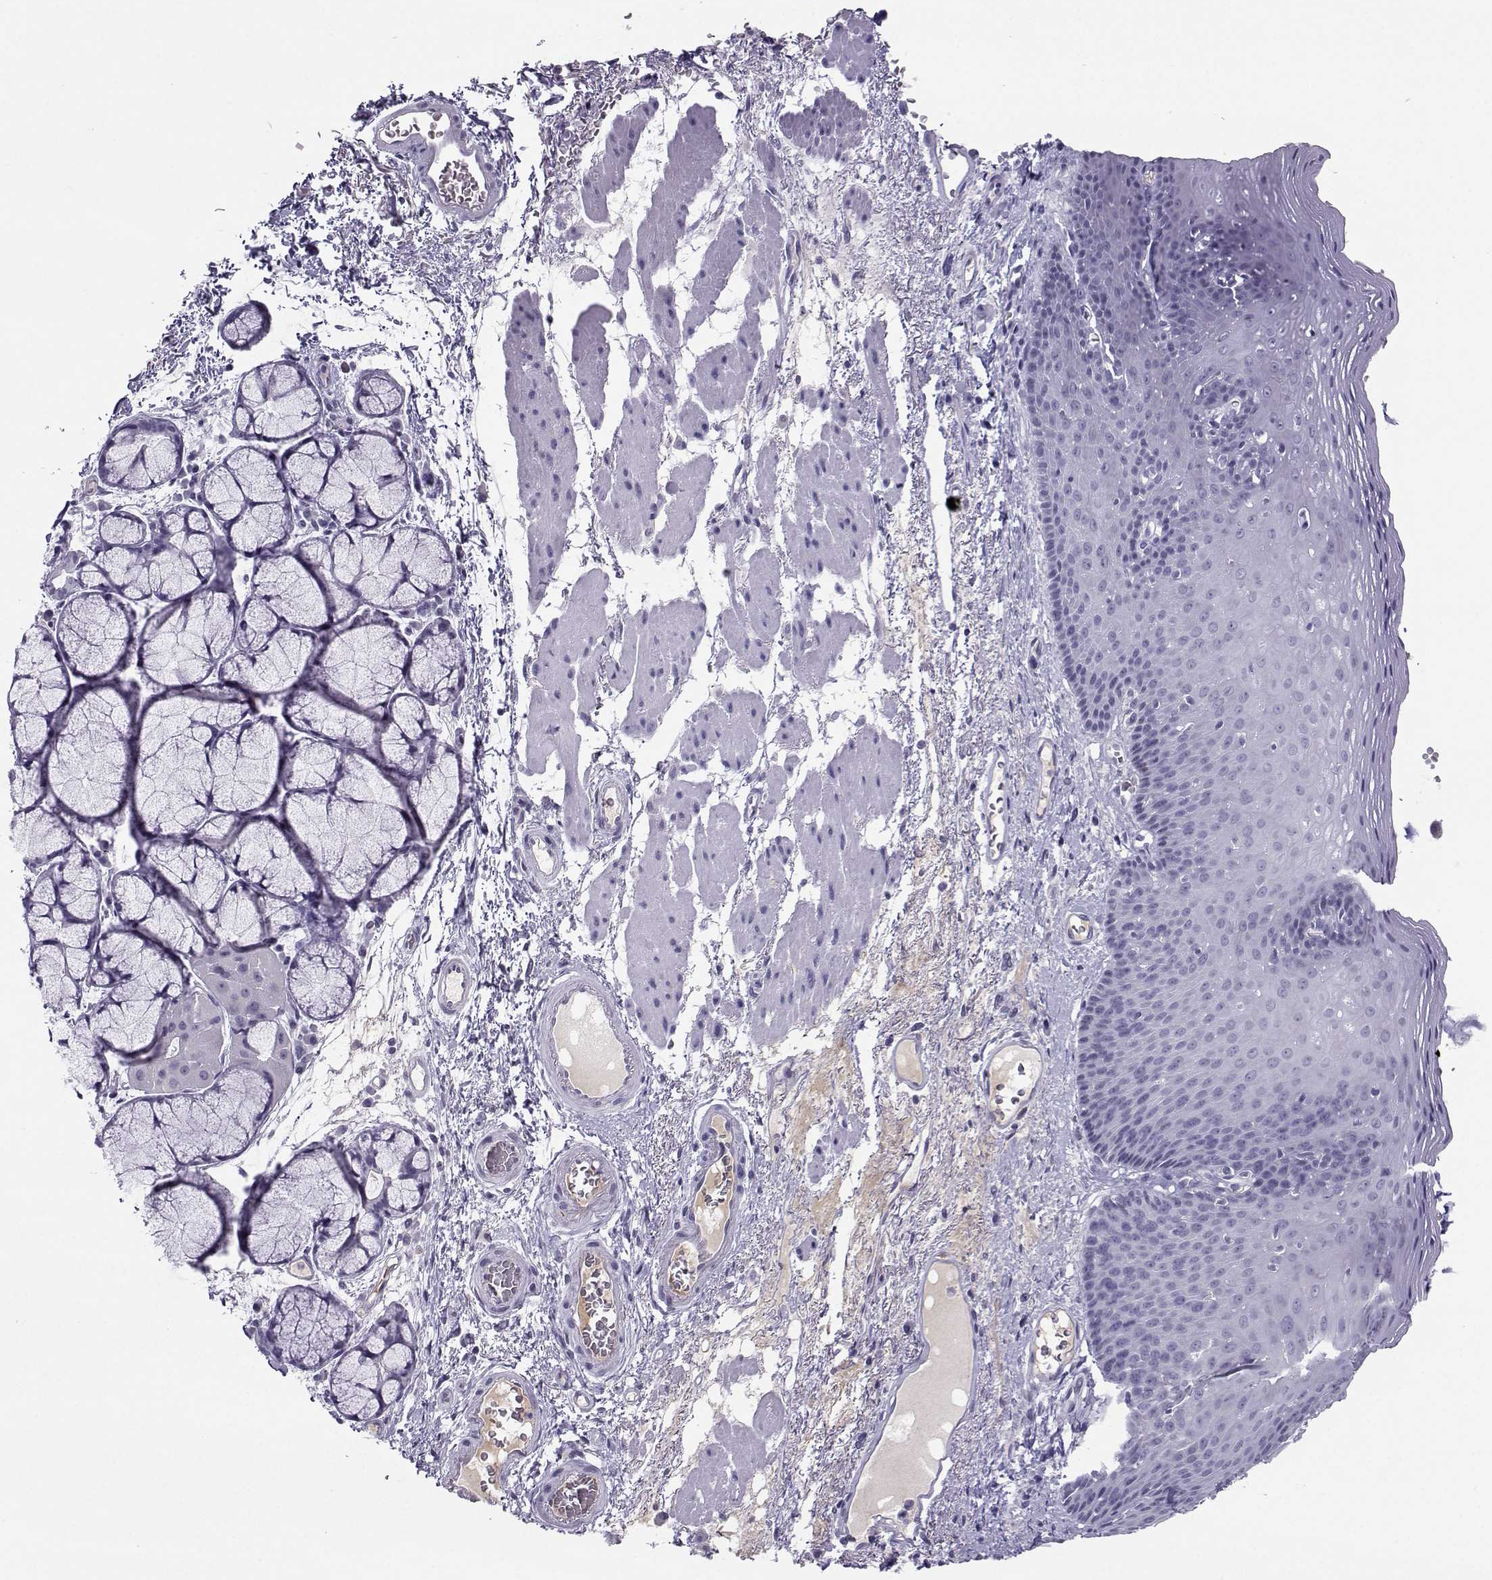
{"staining": {"intensity": "negative", "quantity": "none", "location": "none"}, "tissue": "esophagus", "cell_type": "Squamous epithelial cells", "image_type": "normal", "snomed": [{"axis": "morphology", "description": "Normal tissue, NOS"}, {"axis": "topography", "description": "Esophagus"}], "caption": "IHC image of normal esophagus stained for a protein (brown), which exhibits no expression in squamous epithelial cells.", "gene": "LHX1", "patient": {"sex": "male", "age": 76}}